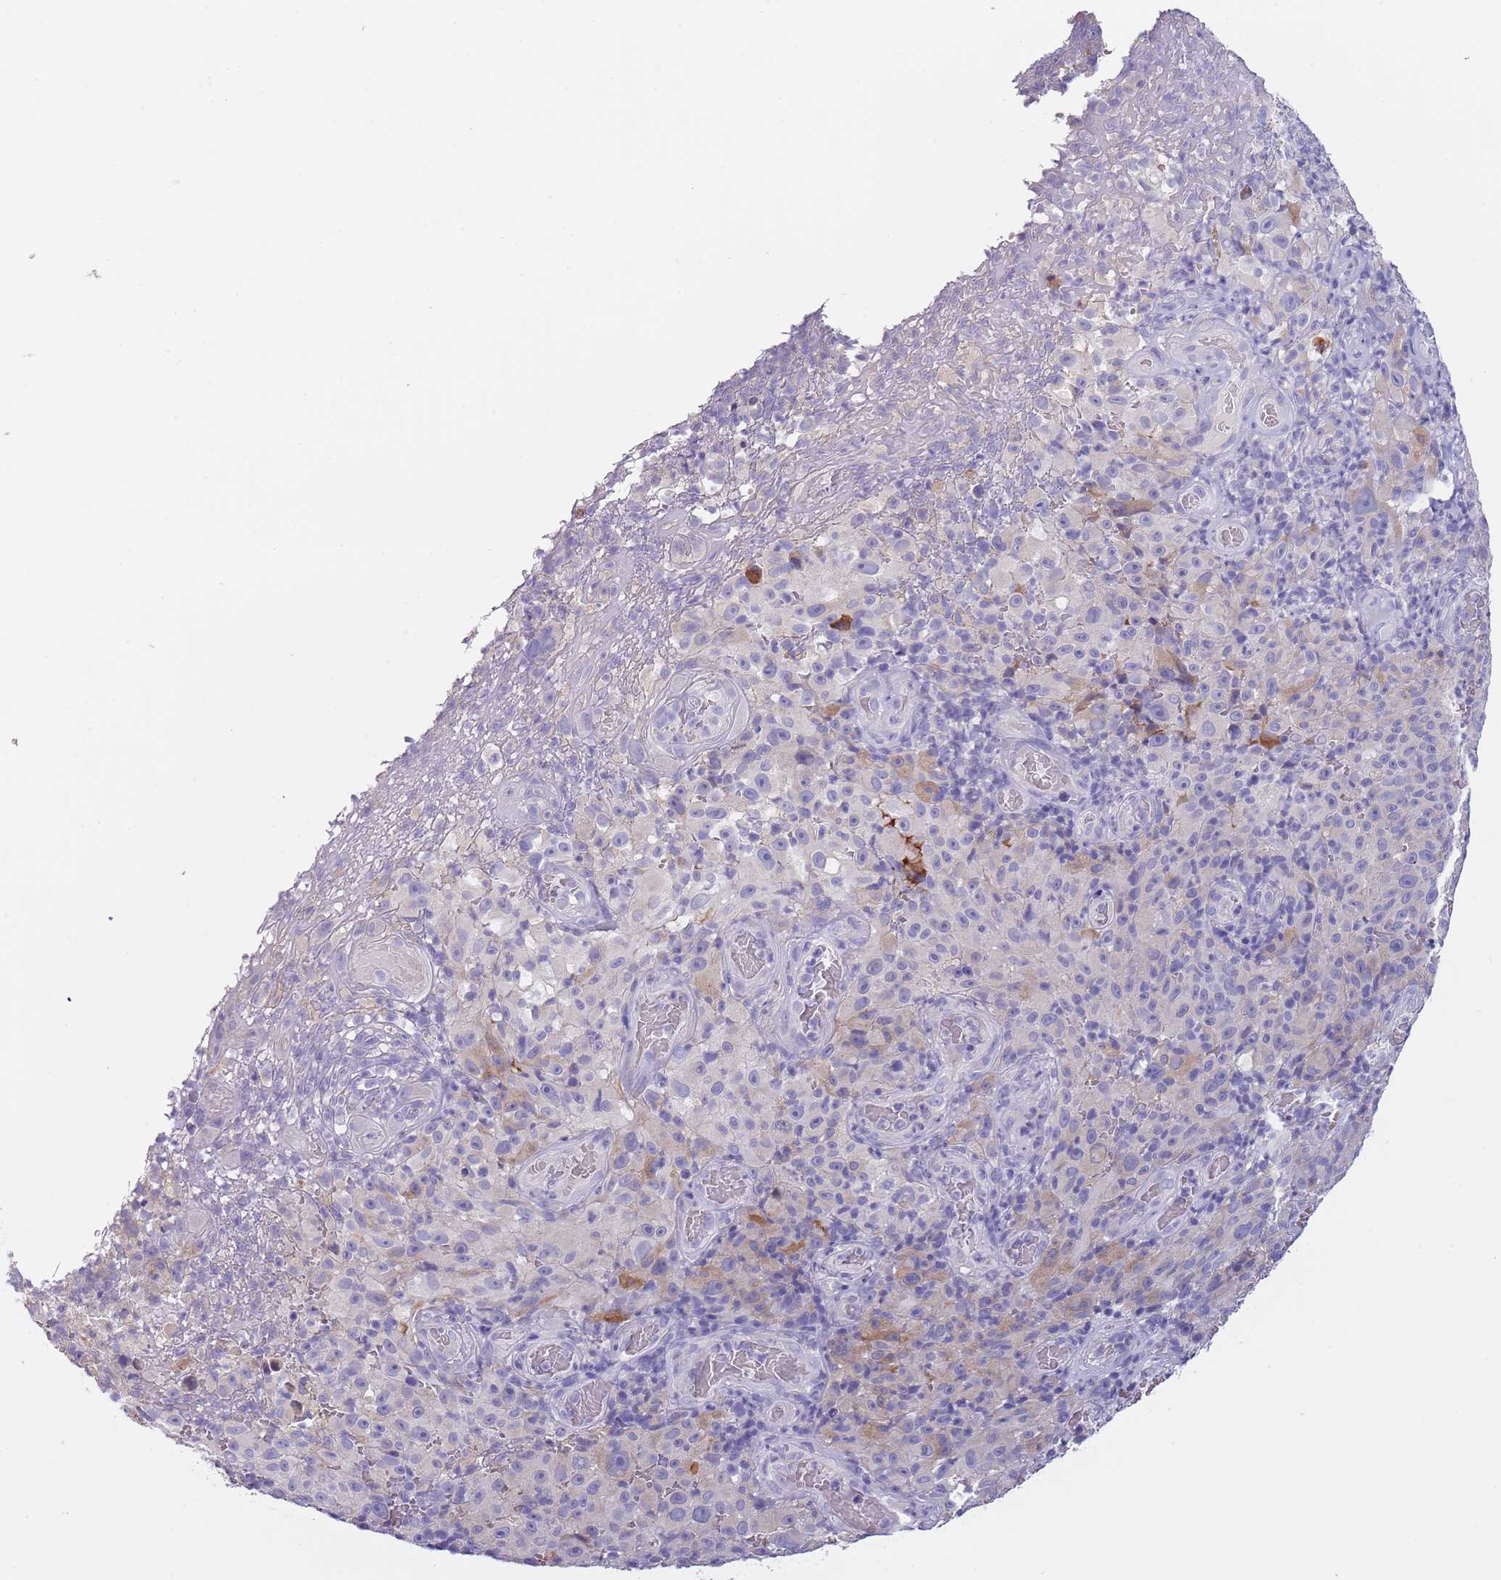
{"staining": {"intensity": "negative", "quantity": "none", "location": "none"}, "tissue": "melanoma", "cell_type": "Tumor cells", "image_type": "cancer", "snomed": [{"axis": "morphology", "description": "Malignant melanoma, NOS"}, {"axis": "topography", "description": "Skin"}], "caption": "Tumor cells show no significant expression in melanoma.", "gene": "MAN1C1", "patient": {"sex": "female", "age": 82}}